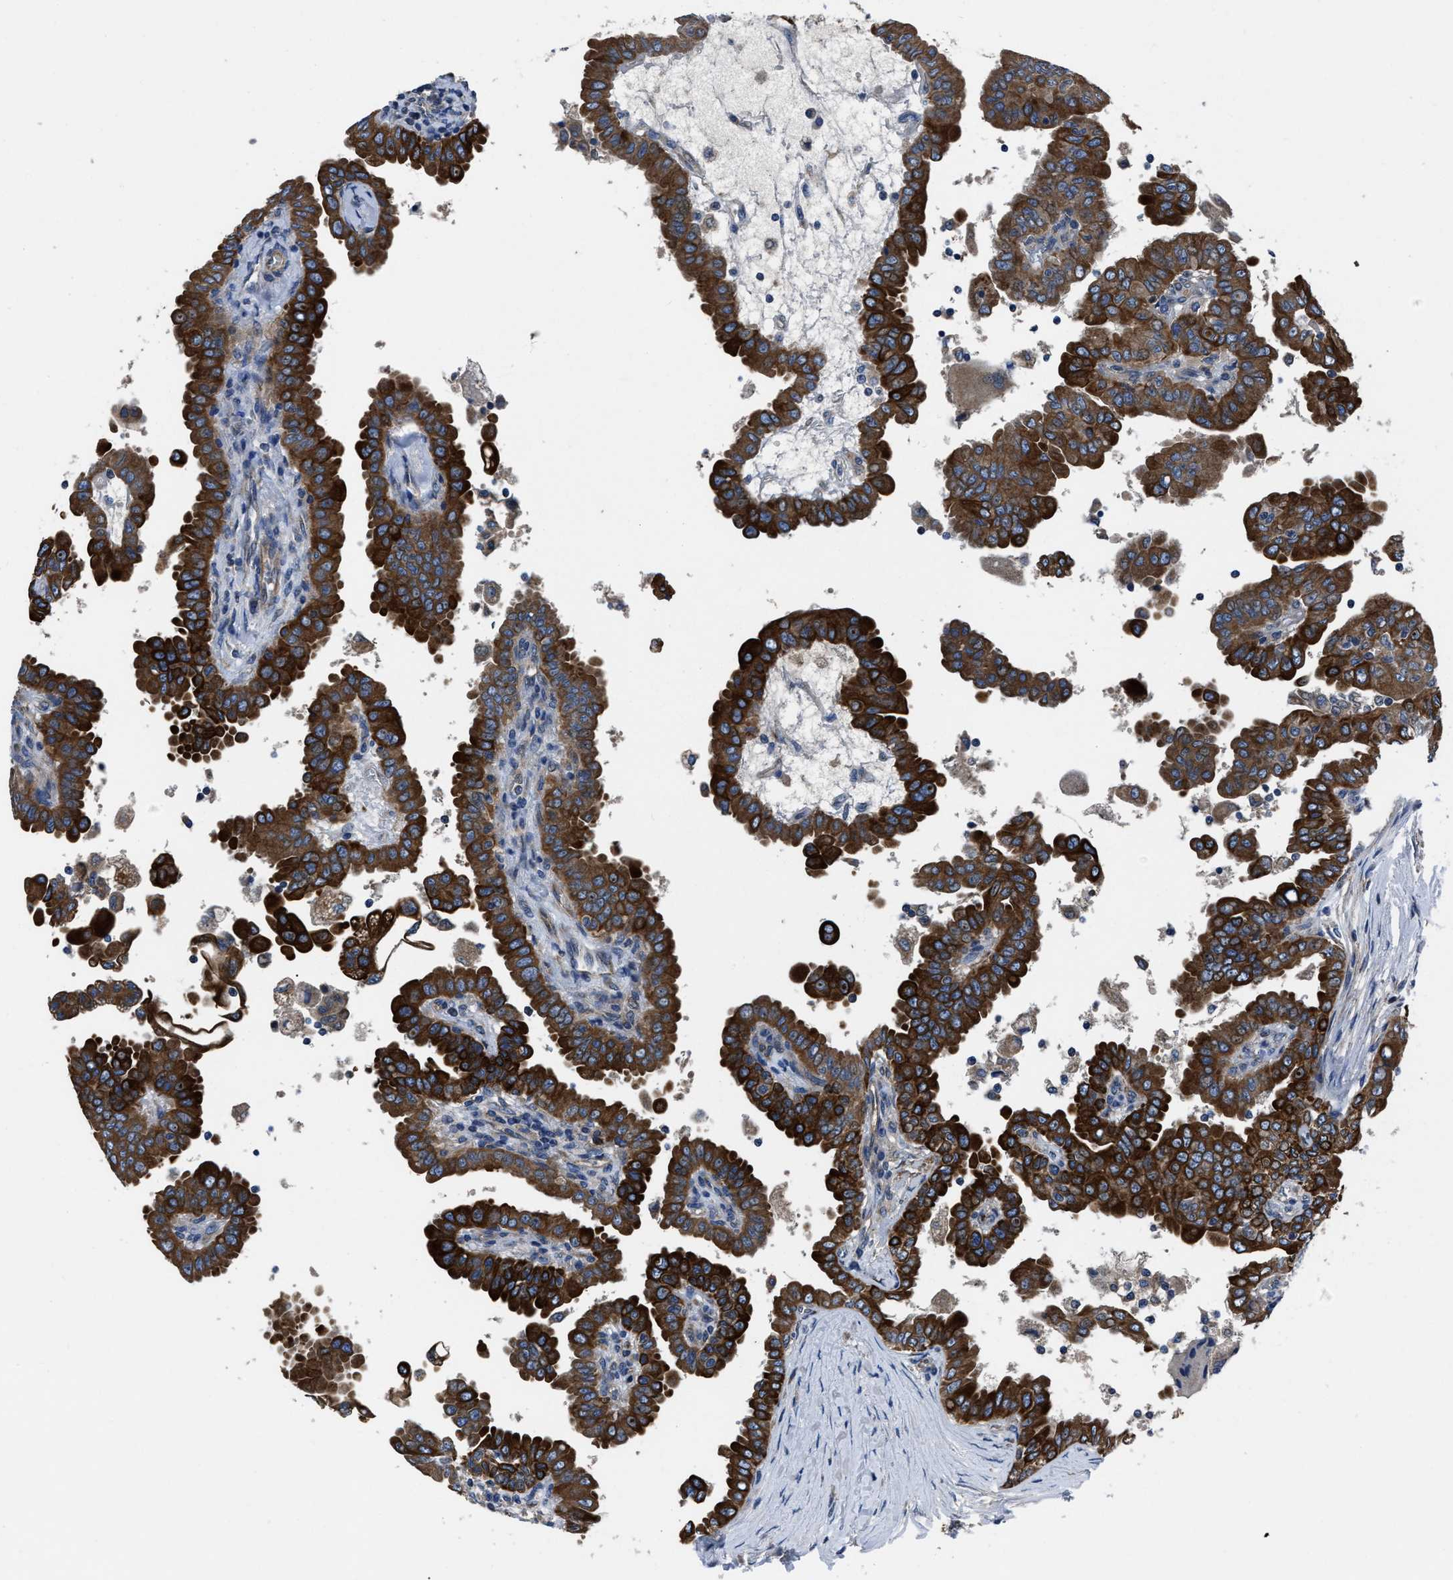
{"staining": {"intensity": "strong", "quantity": ">75%", "location": "cytoplasmic/membranous"}, "tissue": "thyroid cancer", "cell_type": "Tumor cells", "image_type": "cancer", "snomed": [{"axis": "morphology", "description": "Papillary adenocarcinoma, NOS"}, {"axis": "topography", "description": "Thyroid gland"}], "caption": "A brown stain highlights strong cytoplasmic/membranous expression of a protein in human thyroid cancer (papillary adenocarcinoma) tumor cells. The protein of interest is stained brown, and the nuclei are stained in blue (DAB (3,3'-diaminobenzidine) IHC with brightfield microscopy, high magnification).", "gene": "ERC1", "patient": {"sex": "male", "age": 33}}